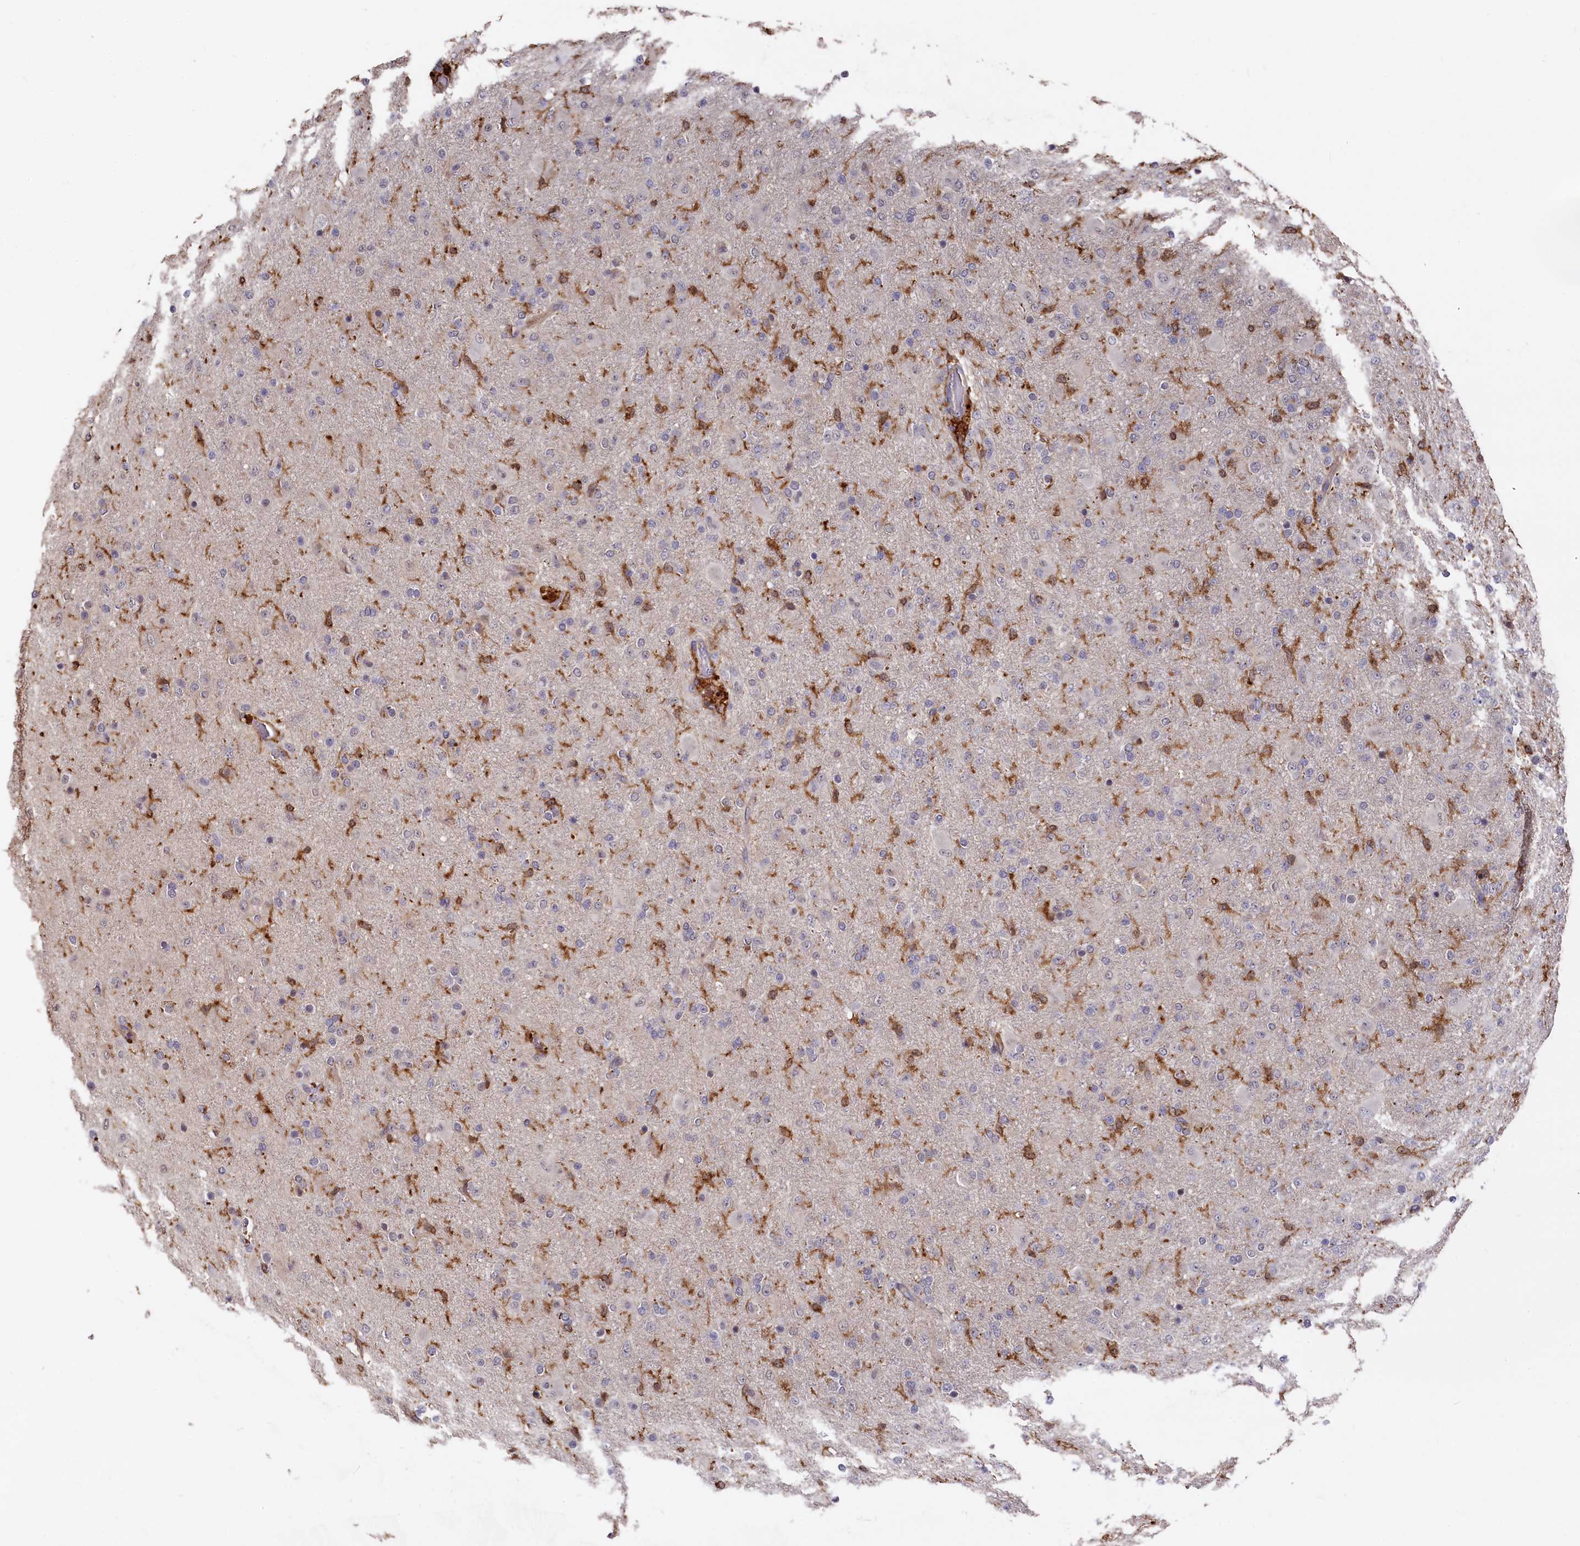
{"staining": {"intensity": "negative", "quantity": "none", "location": "none"}, "tissue": "glioma", "cell_type": "Tumor cells", "image_type": "cancer", "snomed": [{"axis": "morphology", "description": "Glioma, malignant, Low grade"}, {"axis": "topography", "description": "Brain"}], "caption": "Immunohistochemistry histopathology image of glioma stained for a protein (brown), which demonstrates no positivity in tumor cells.", "gene": "PLEKHO2", "patient": {"sex": "male", "age": 65}}